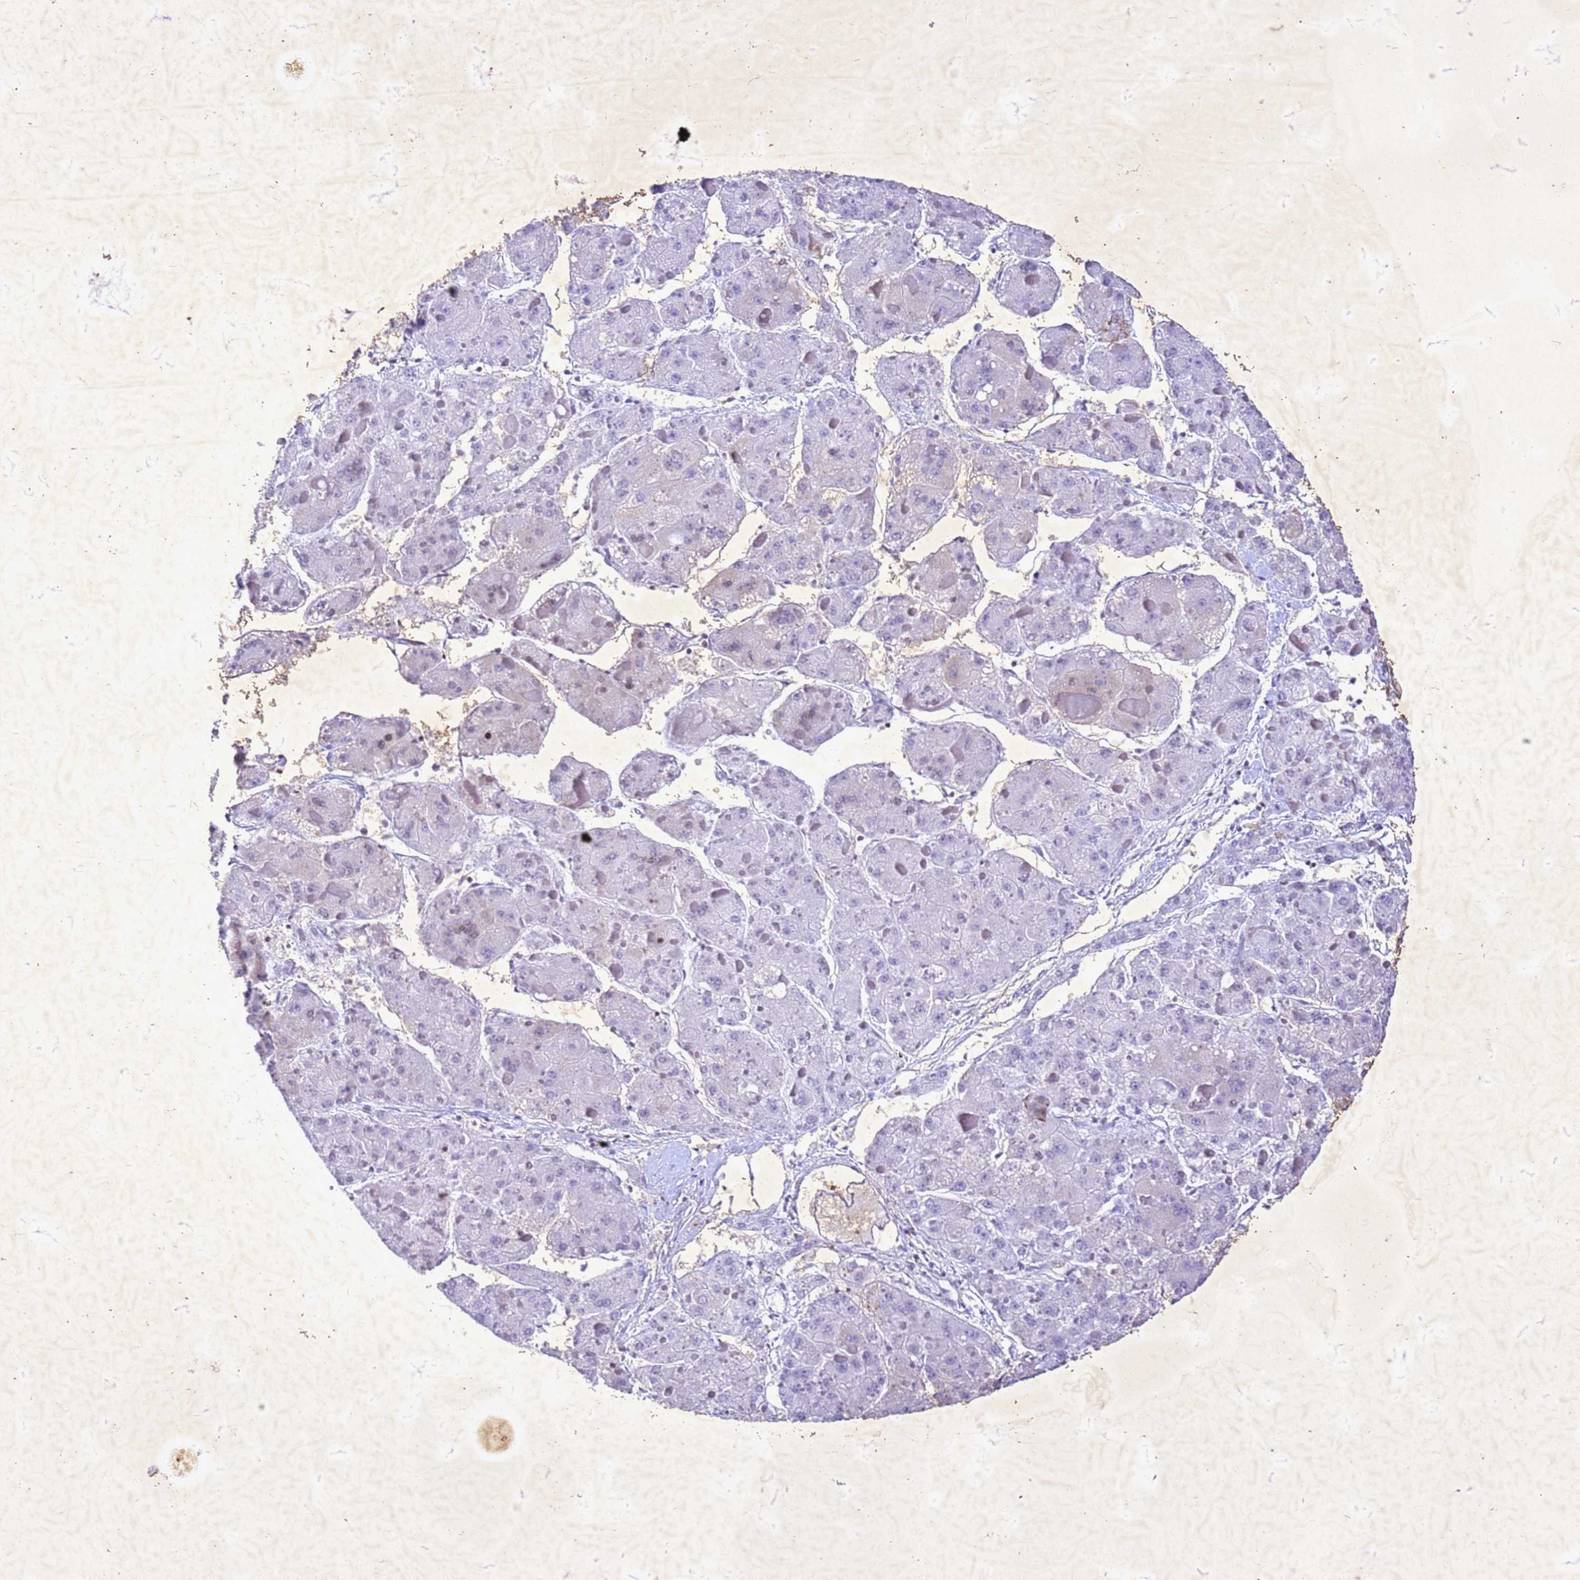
{"staining": {"intensity": "negative", "quantity": "none", "location": "none"}, "tissue": "liver cancer", "cell_type": "Tumor cells", "image_type": "cancer", "snomed": [{"axis": "morphology", "description": "Carcinoma, Hepatocellular, NOS"}, {"axis": "topography", "description": "Liver"}], "caption": "DAB (3,3'-diaminobenzidine) immunohistochemical staining of liver cancer reveals no significant staining in tumor cells.", "gene": "COPS9", "patient": {"sex": "female", "age": 73}}